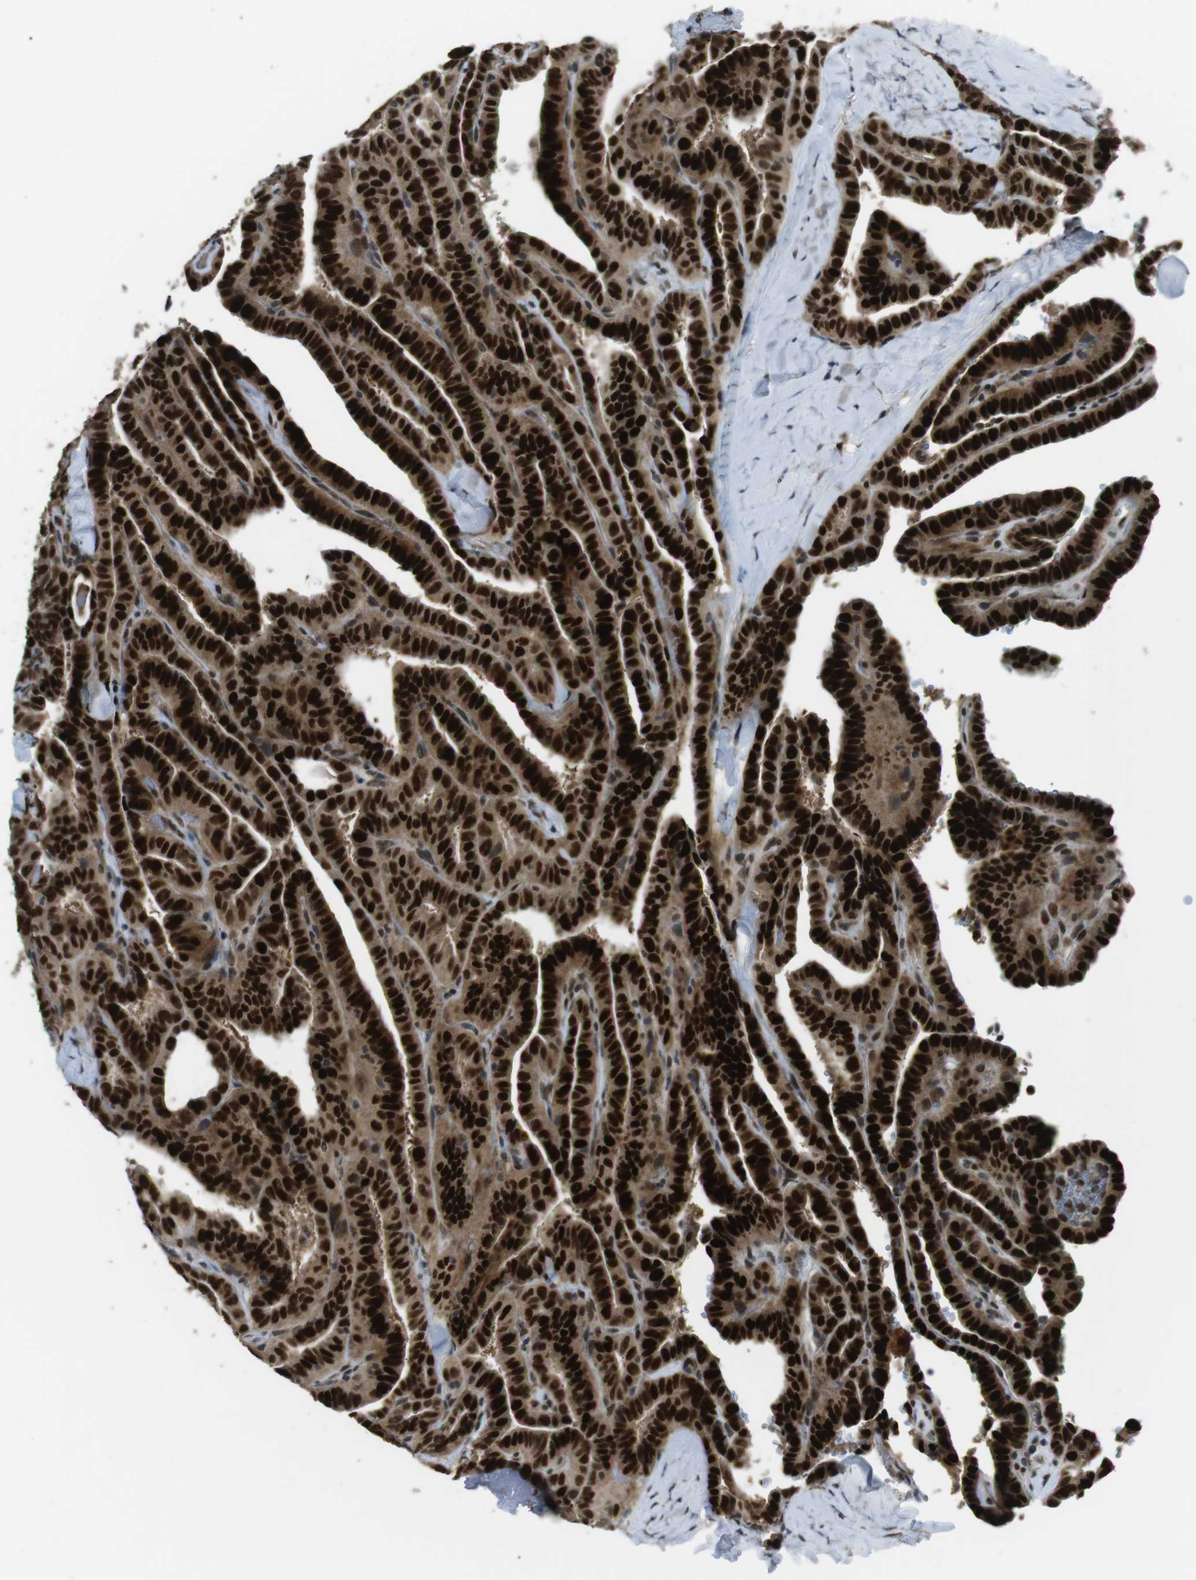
{"staining": {"intensity": "strong", "quantity": ">75%", "location": "nuclear"}, "tissue": "thyroid cancer", "cell_type": "Tumor cells", "image_type": "cancer", "snomed": [{"axis": "morphology", "description": "Papillary adenocarcinoma, NOS"}, {"axis": "topography", "description": "Thyroid gland"}], "caption": "The histopathology image shows staining of thyroid cancer (papillary adenocarcinoma), revealing strong nuclear protein expression (brown color) within tumor cells.", "gene": "ORAI3", "patient": {"sex": "male", "age": 77}}